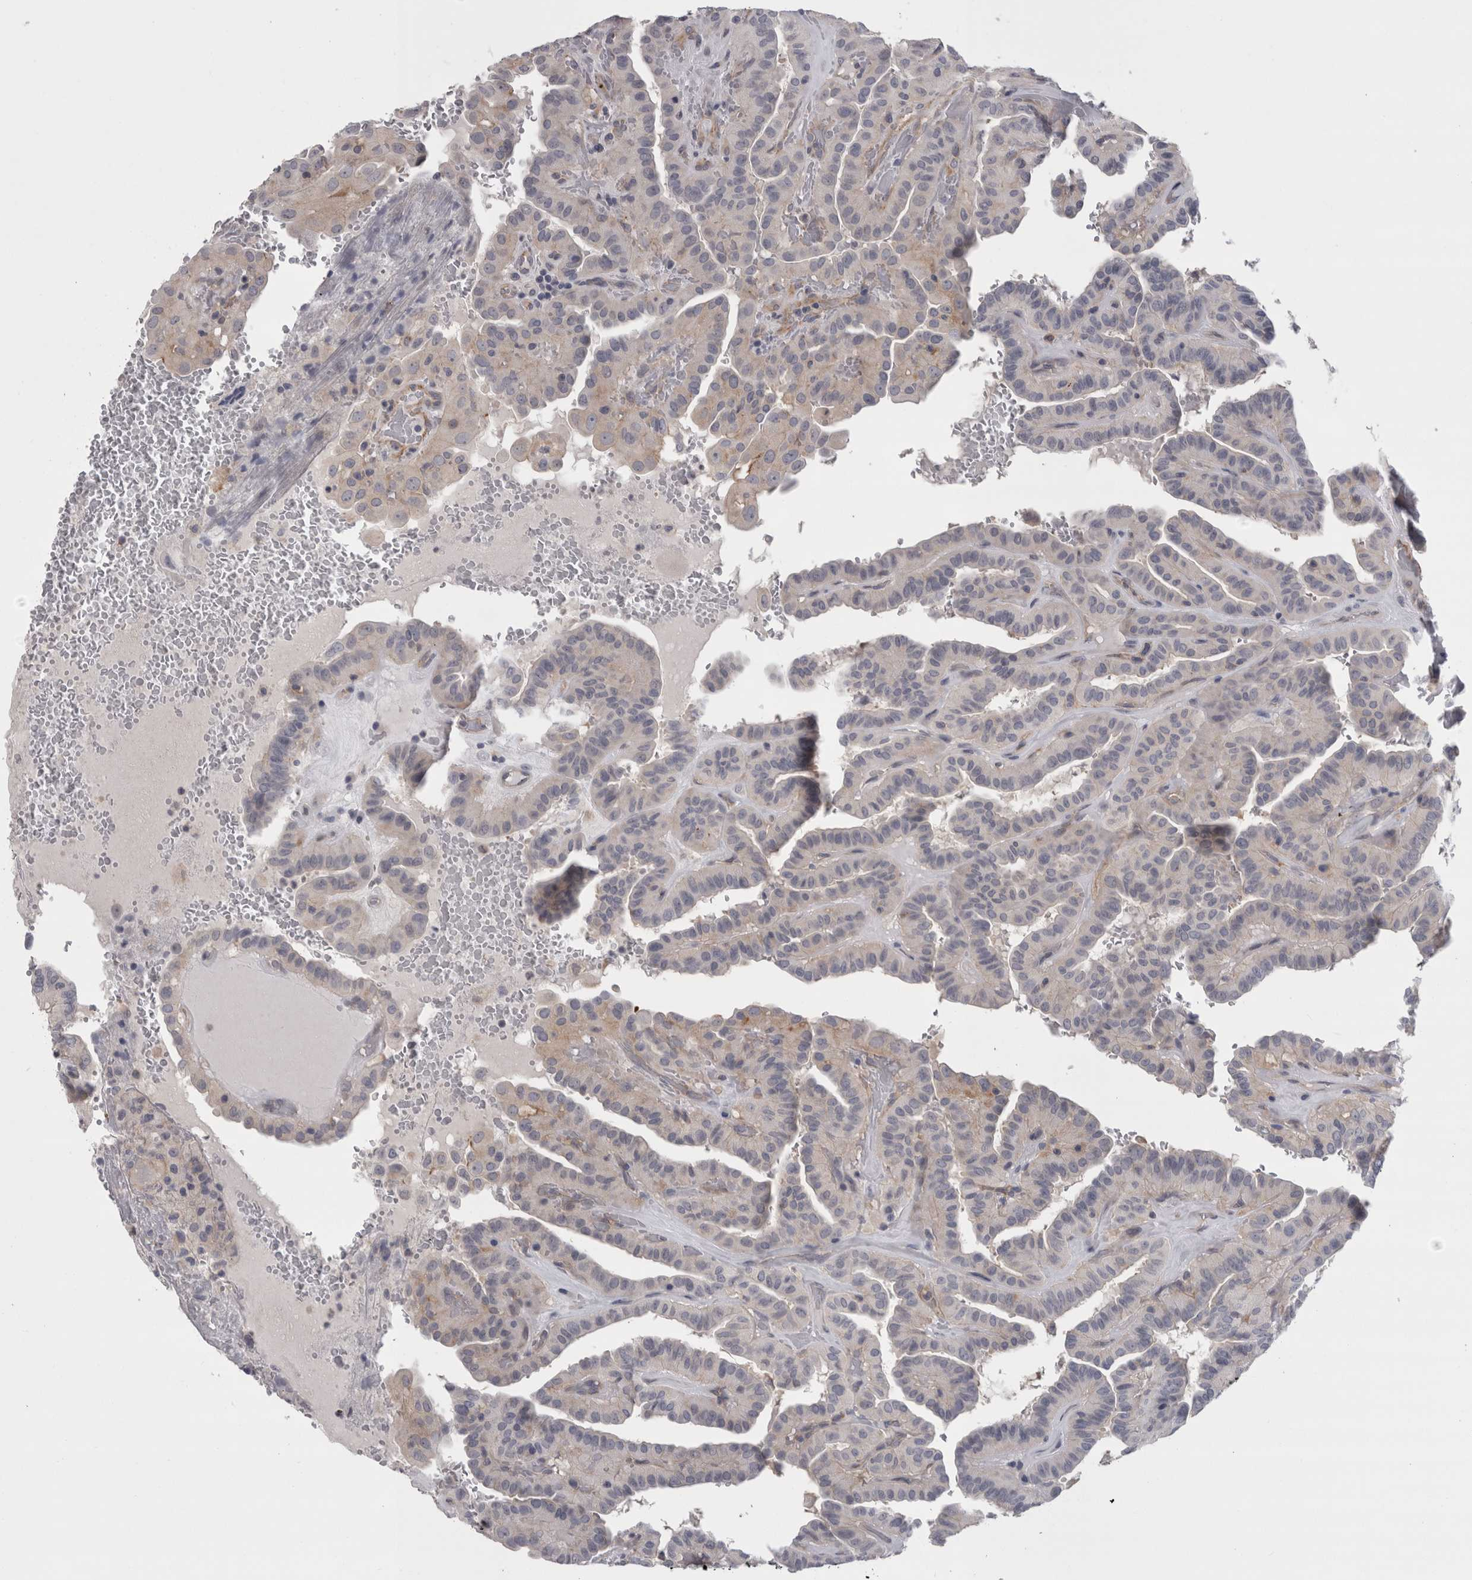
{"staining": {"intensity": "weak", "quantity": "<25%", "location": "cytoplasmic/membranous"}, "tissue": "thyroid cancer", "cell_type": "Tumor cells", "image_type": "cancer", "snomed": [{"axis": "morphology", "description": "Papillary adenocarcinoma, NOS"}, {"axis": "topography", "description": "Thyroid gland"}], "caption": "Tumor cells are negative for brown protein staining in papillary adenocarcinoma (thyroid). (Brightfield microscopy of DAB (3,3'-diaminobenzidine) immunohistochemistry at high magnification).", "gene": "LYZL6", "patient": {"sex": "male", "age": 77}}